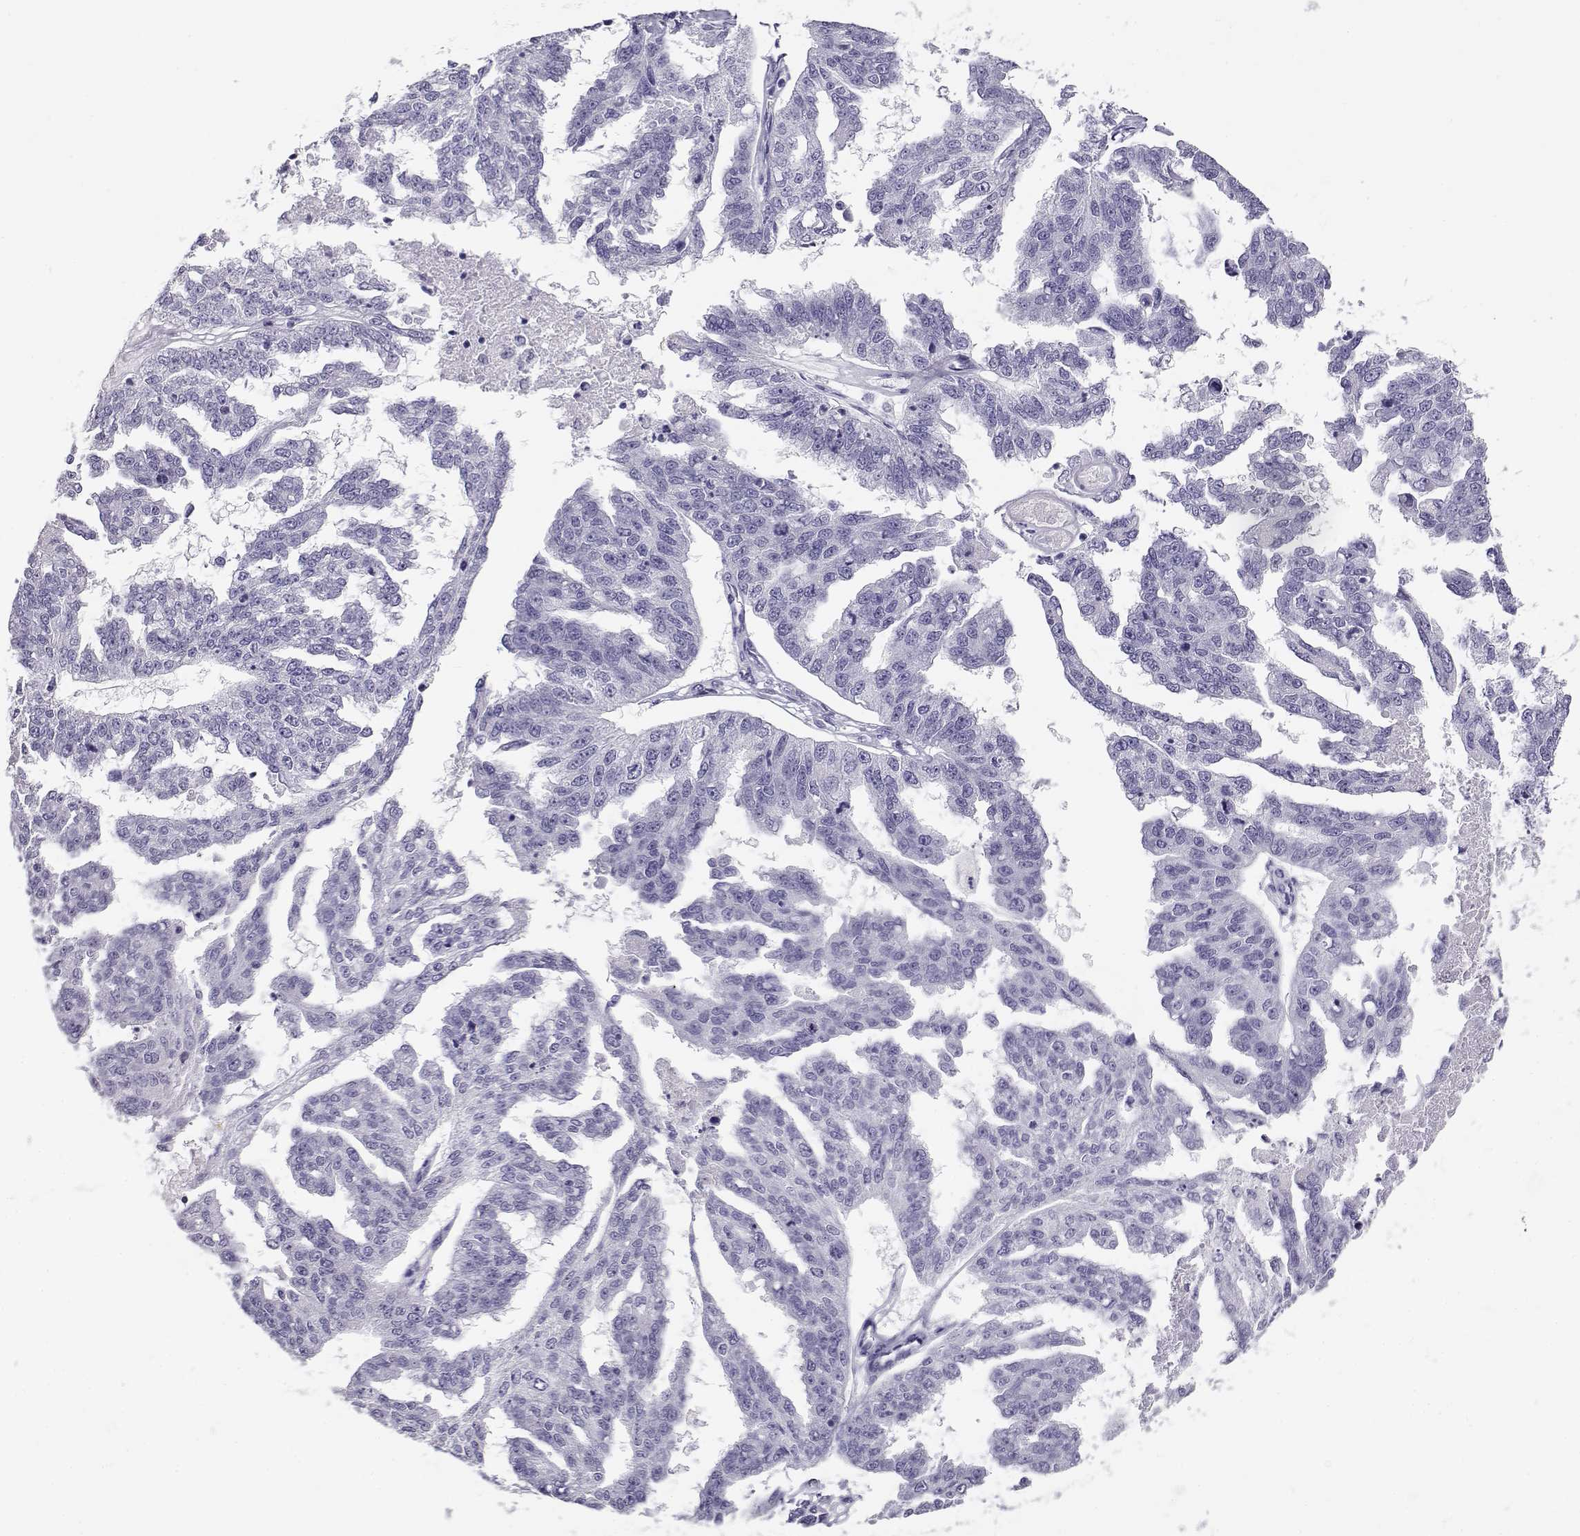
{"staining": {"intensity": "negative", "quantity": "none", "location": "none"}, "tissue": "ovarian cancer", "cell_type": "Tumor cells", "image_type": "cancer", "snomed": [{"axis": "morphology", "description": "Cystadenocarcinoma, serous, NOS"}, {"axis": "topography", "description": "Ovary"}], "caption": "High magnification brightfield microscopy of ovarian cancer (serous cystadenocarcinoma) stained with DAB (3,3'-diaminobenzidine) (brown) and counterstained with hematoxylin (blue): tumor cells show no significant staining.", "gene": "RHOXF2", "patient": {"sex": "female", "age": 58}}